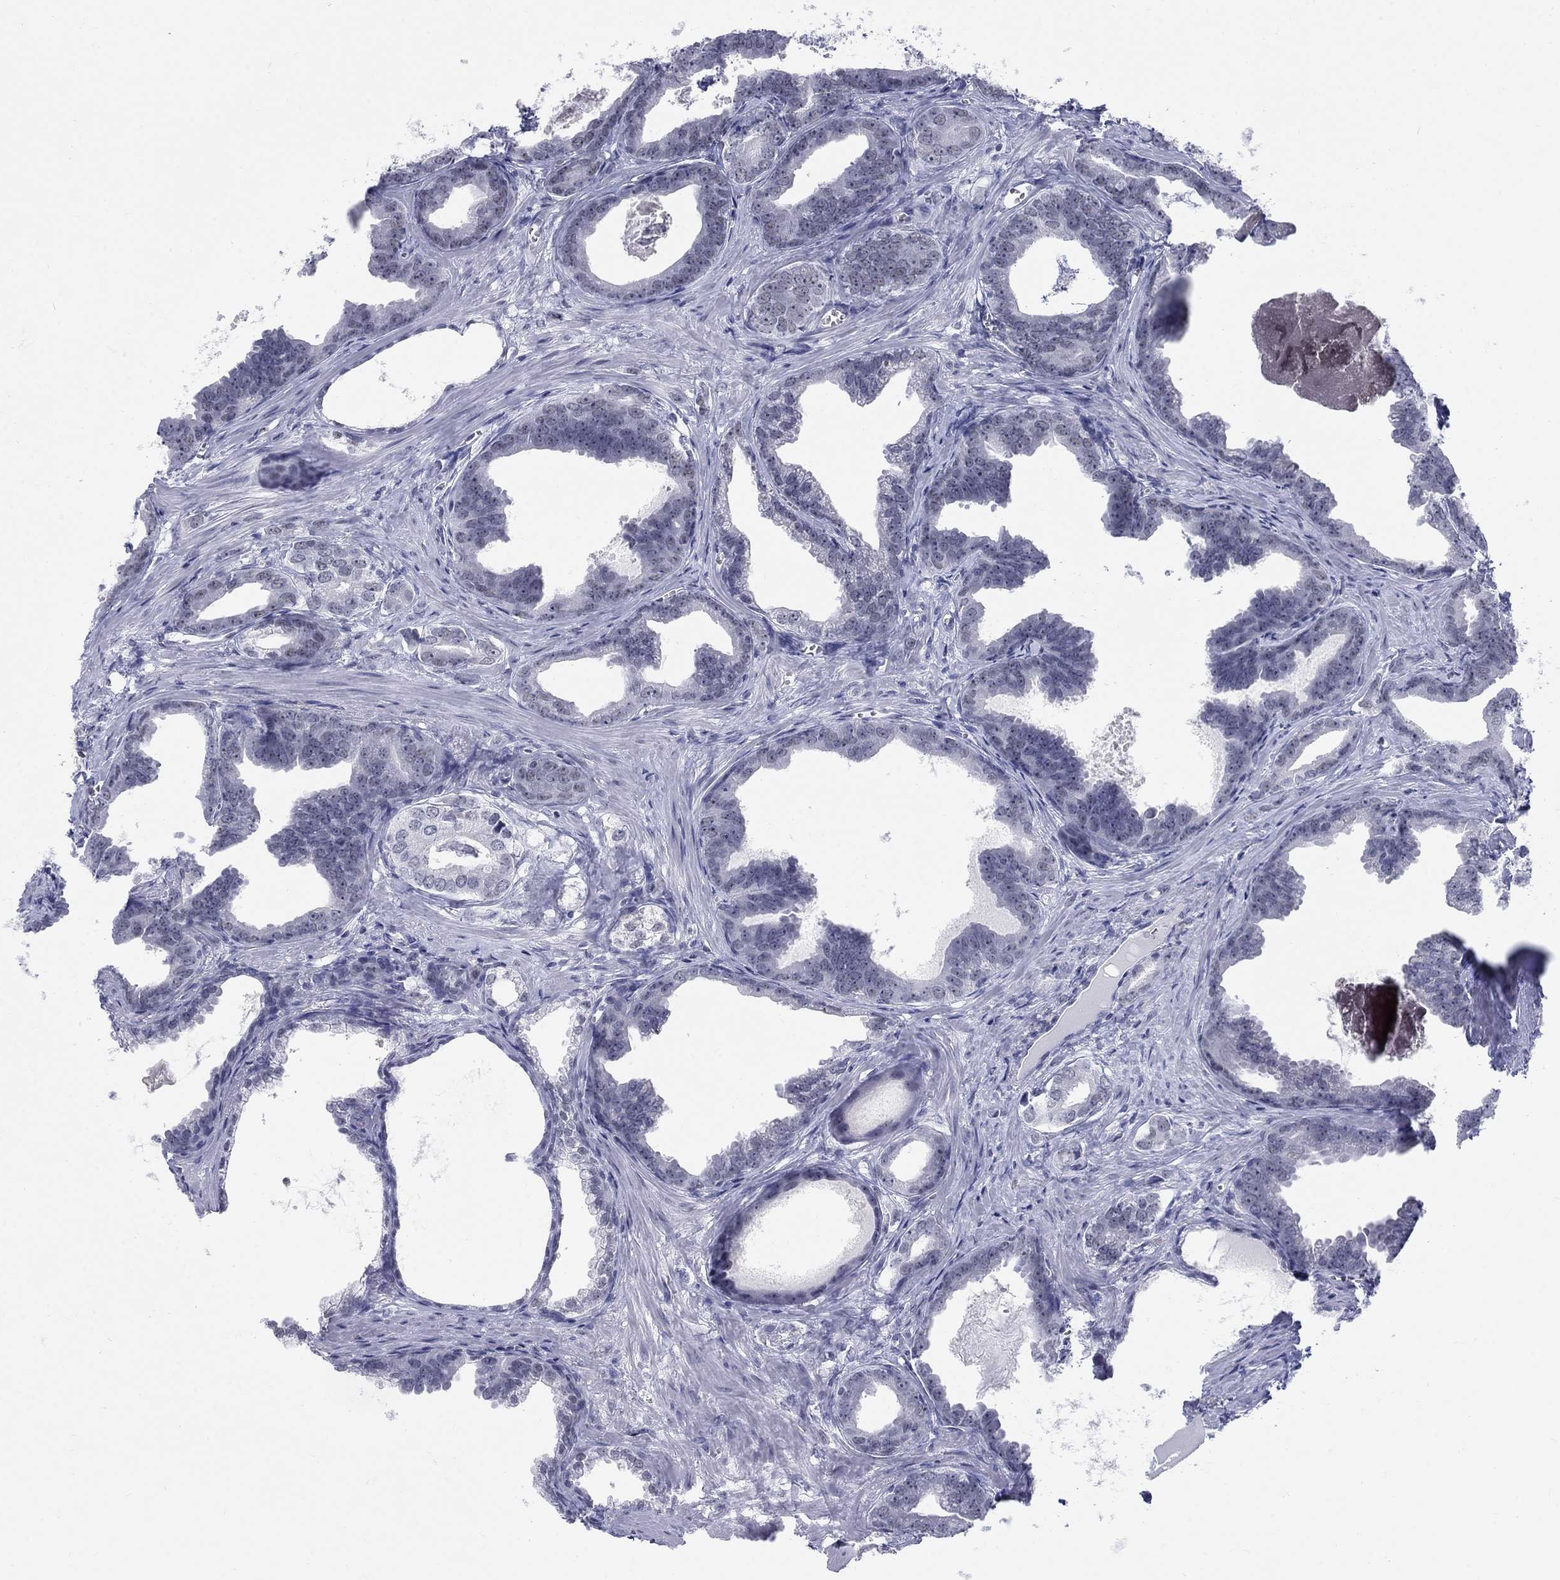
{"staining": {"intensity": "negative", "quantity": "none", "location": "none"}, "tissue": "prostate cancer", "cell_type": "Tumor cells", "image_type": "cancer", "snomed": [{"axis": "morphology", "description": "Adenocarcinoma, NOS"}, {"axis": "topography", "description": "Prostate"}], "caption": "A histopathology image of human adenocarcinoma (prostate) is negative for staining in tumor cells.", "gene": "DMTN", "patient": {"sex": "male", "age": 66}}